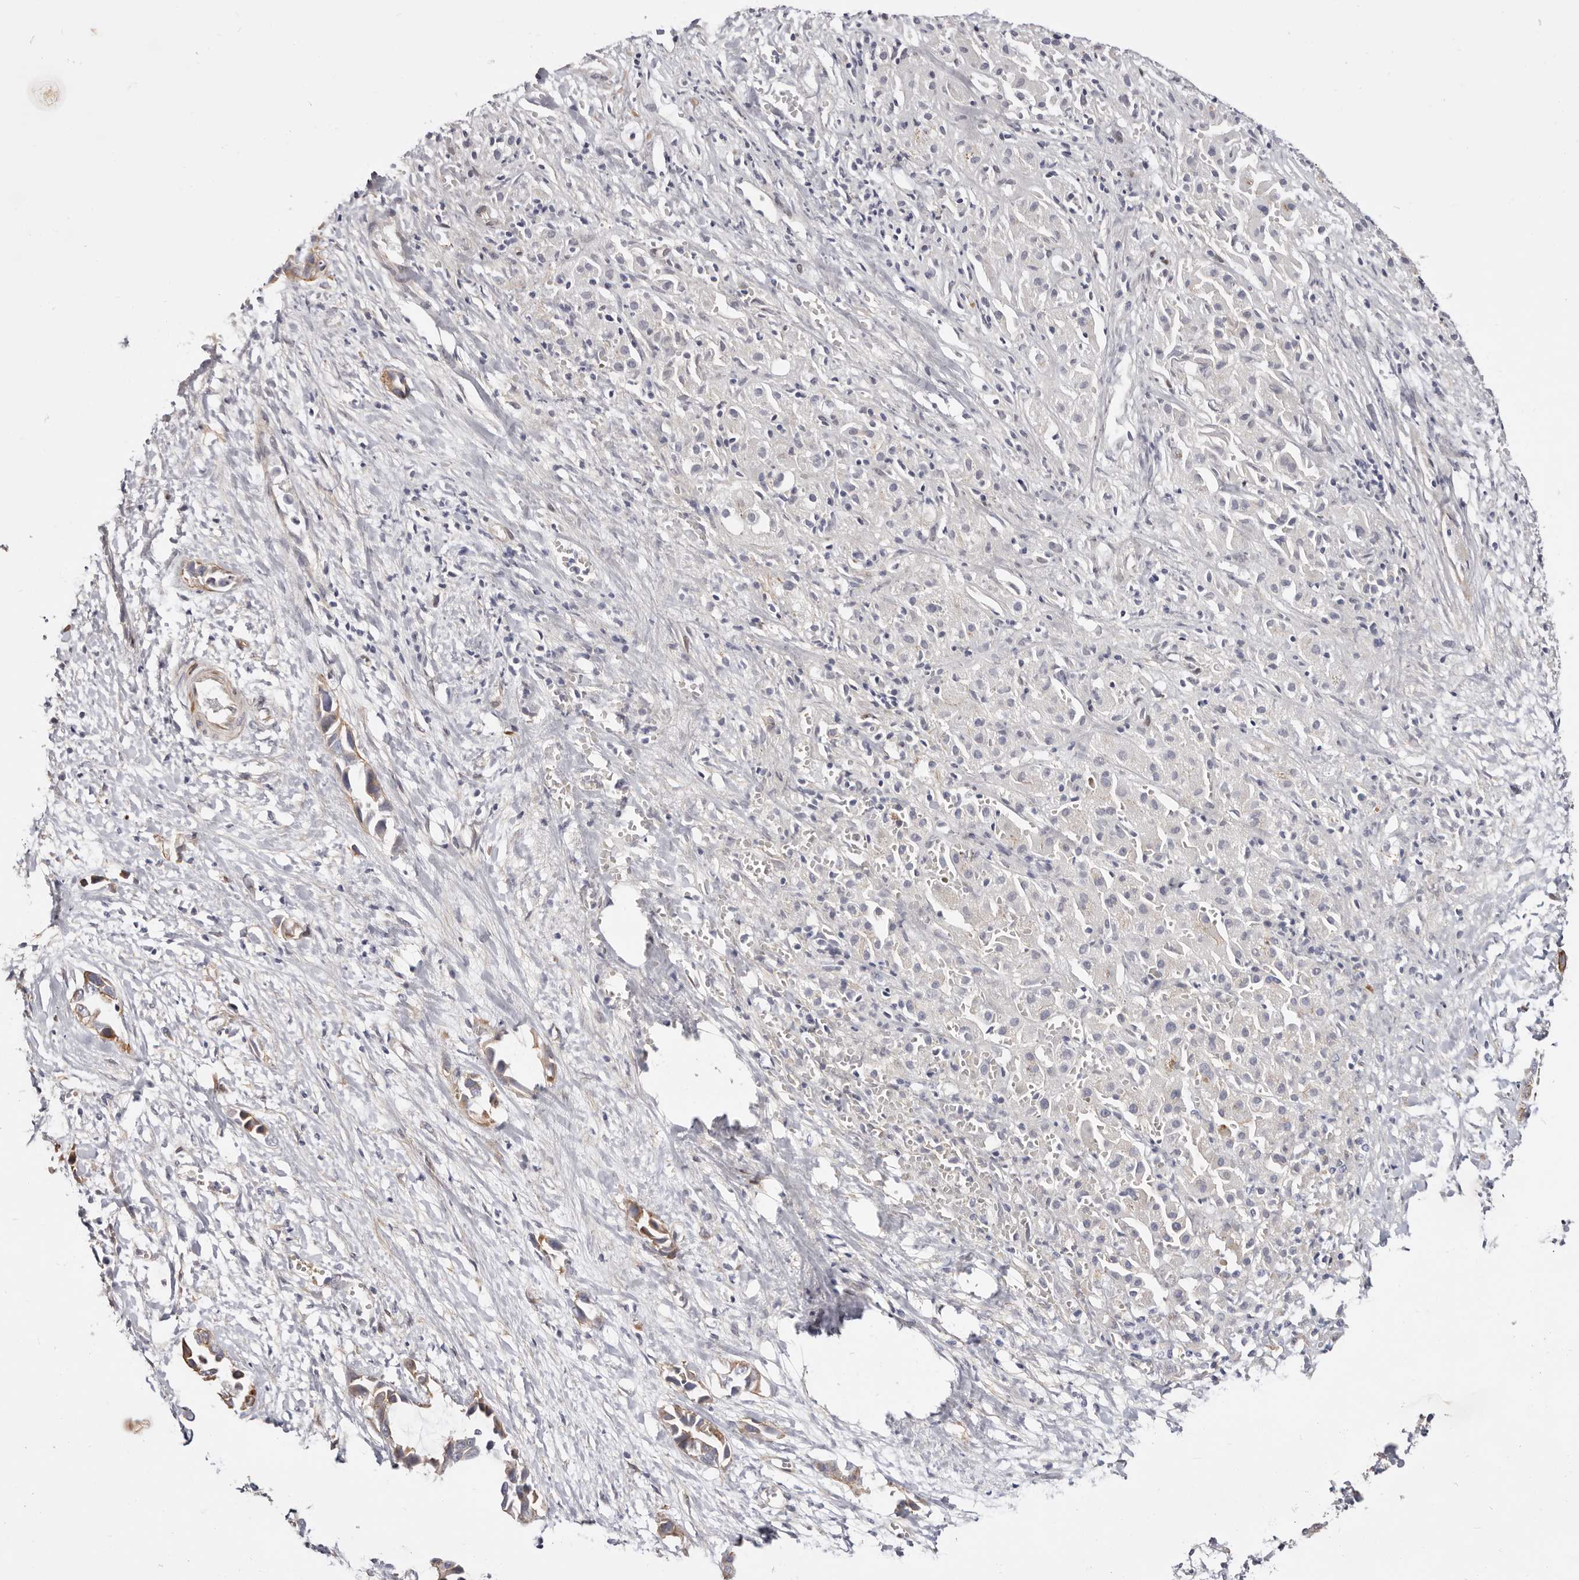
{"staining": {"intensity": "moderate", "quantity": "<25%", "location": "cytoplasmic/membranous"}, "tissue": "liver cancer", "cell_type": "Tumor cells", "image_type": "cancer", "snomed": [{"axis": "morphology", "description": "Cholangiocarcinoma"}, {"axis": "topography", "description": "Liver"}], "caption": "Tumor cells display moderate cytoplasmic/membranous staining in approximately <25% of cells in liver cancer. The staining is performed using DAB (3,3'-diaminobenzidine) brown chromogen to label protein expression. The nuclei are counter-stained blue using hematoxylin.", "gene": "EPHX3", "patient": {"sex": "female", "age": 52}}